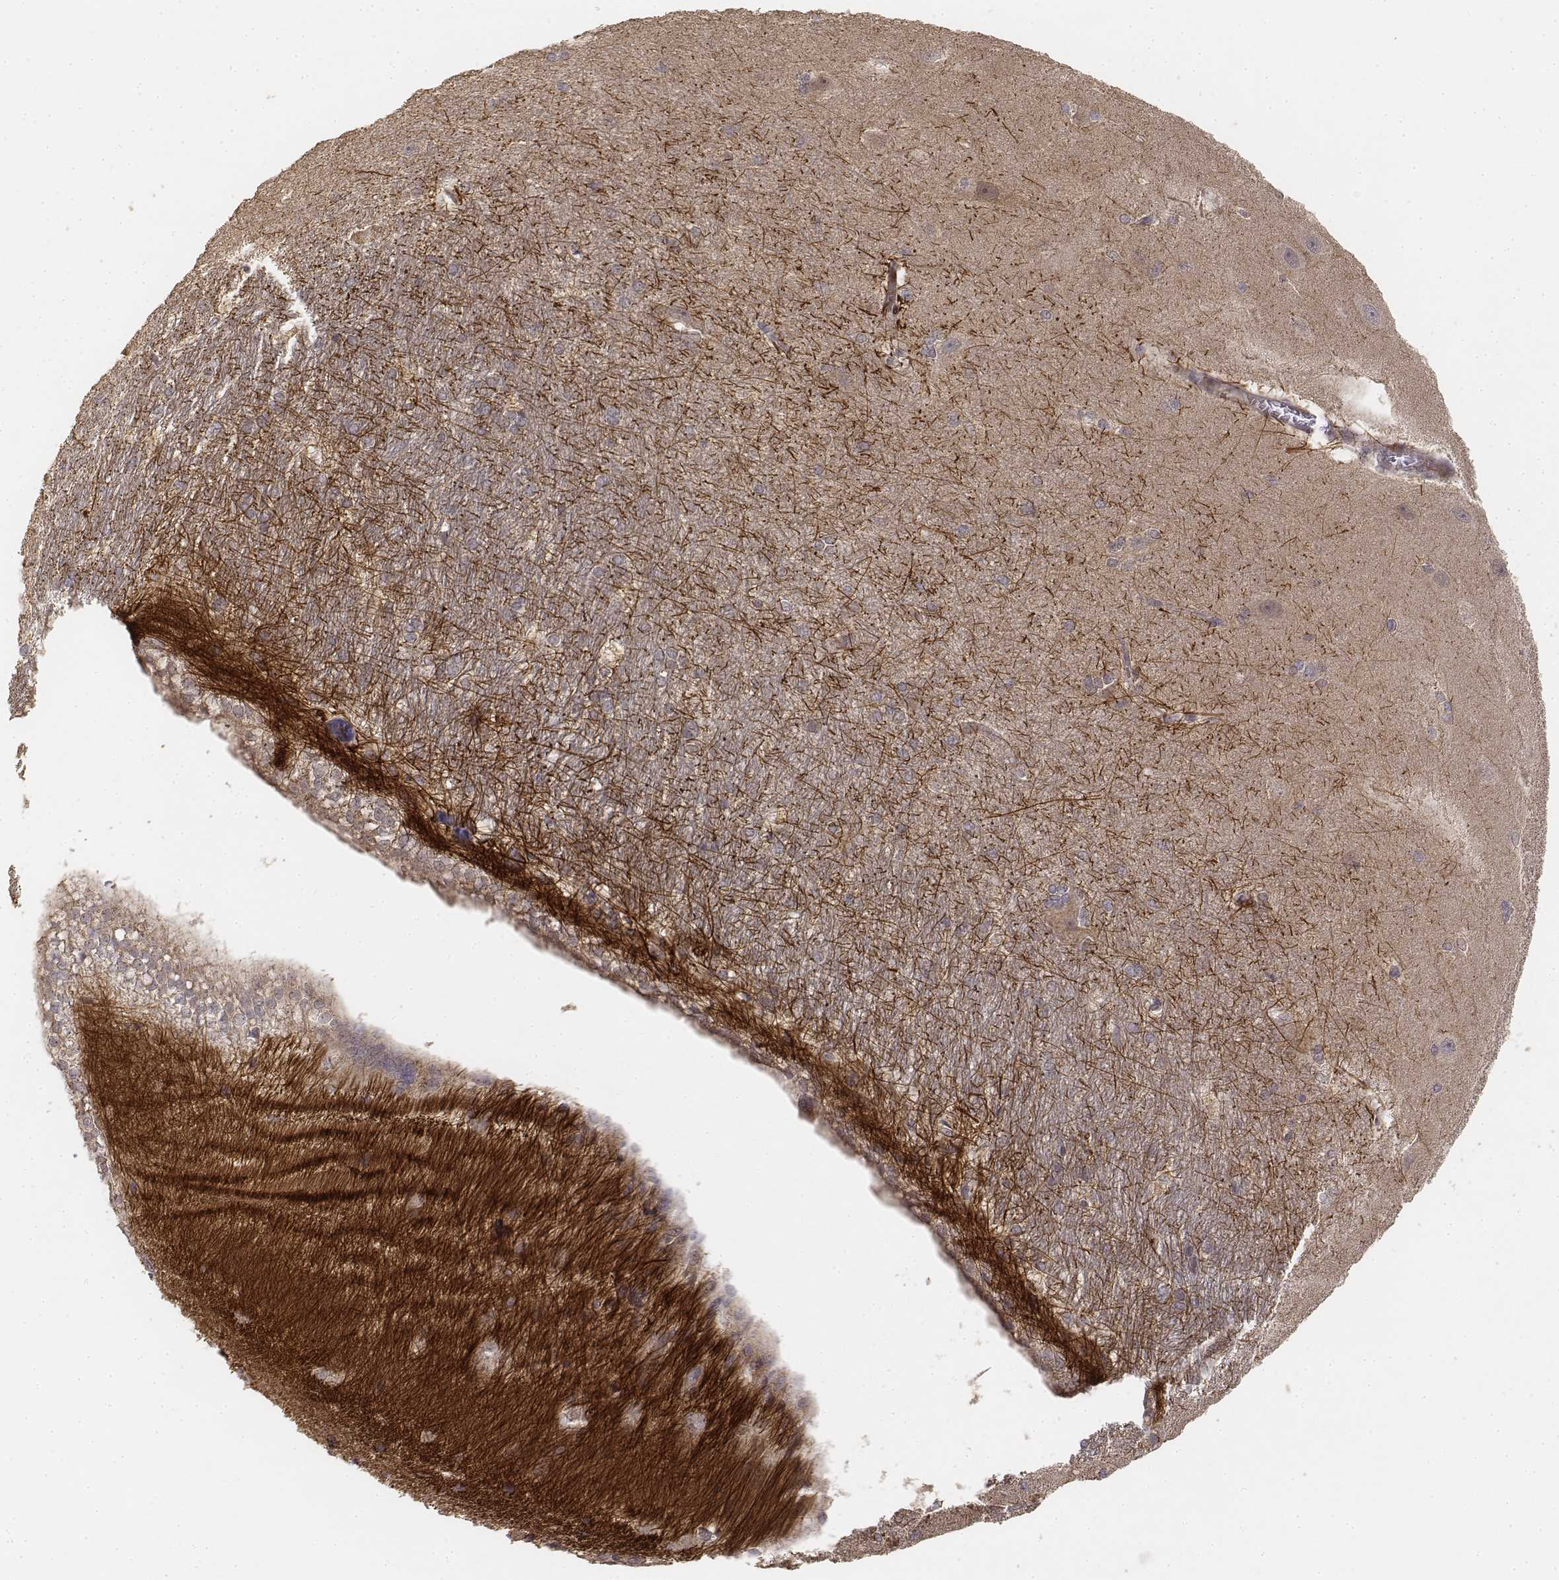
{"staining": {"intensity": "weak", "quantity": "25%-75%", "location": "cytoplasmic/membranous"}, "tissue": "hippocampus", "cell_type": "Glial cells", "image_type": "normal", "snomed": [{"axis": "morphology", "description": "Normal tissue, NOS"}, {"axis": "topography", "description": "Cerebral cortex"}, {"axis": "topography", "description": "Hippocampus"}], "caption": "Benign hippocampus was stained to show a protein in brown. There is low levels of weak cytoplasmic/membranous staining in approximately 25%-75% of glial cells. The staining is performed using DAB brown chromogen to label protein expression. The nuclei are counter-stained blue using hematoxylin.", "gene": "FBXO21", "patient": {"sex": "female", "age": 19}}